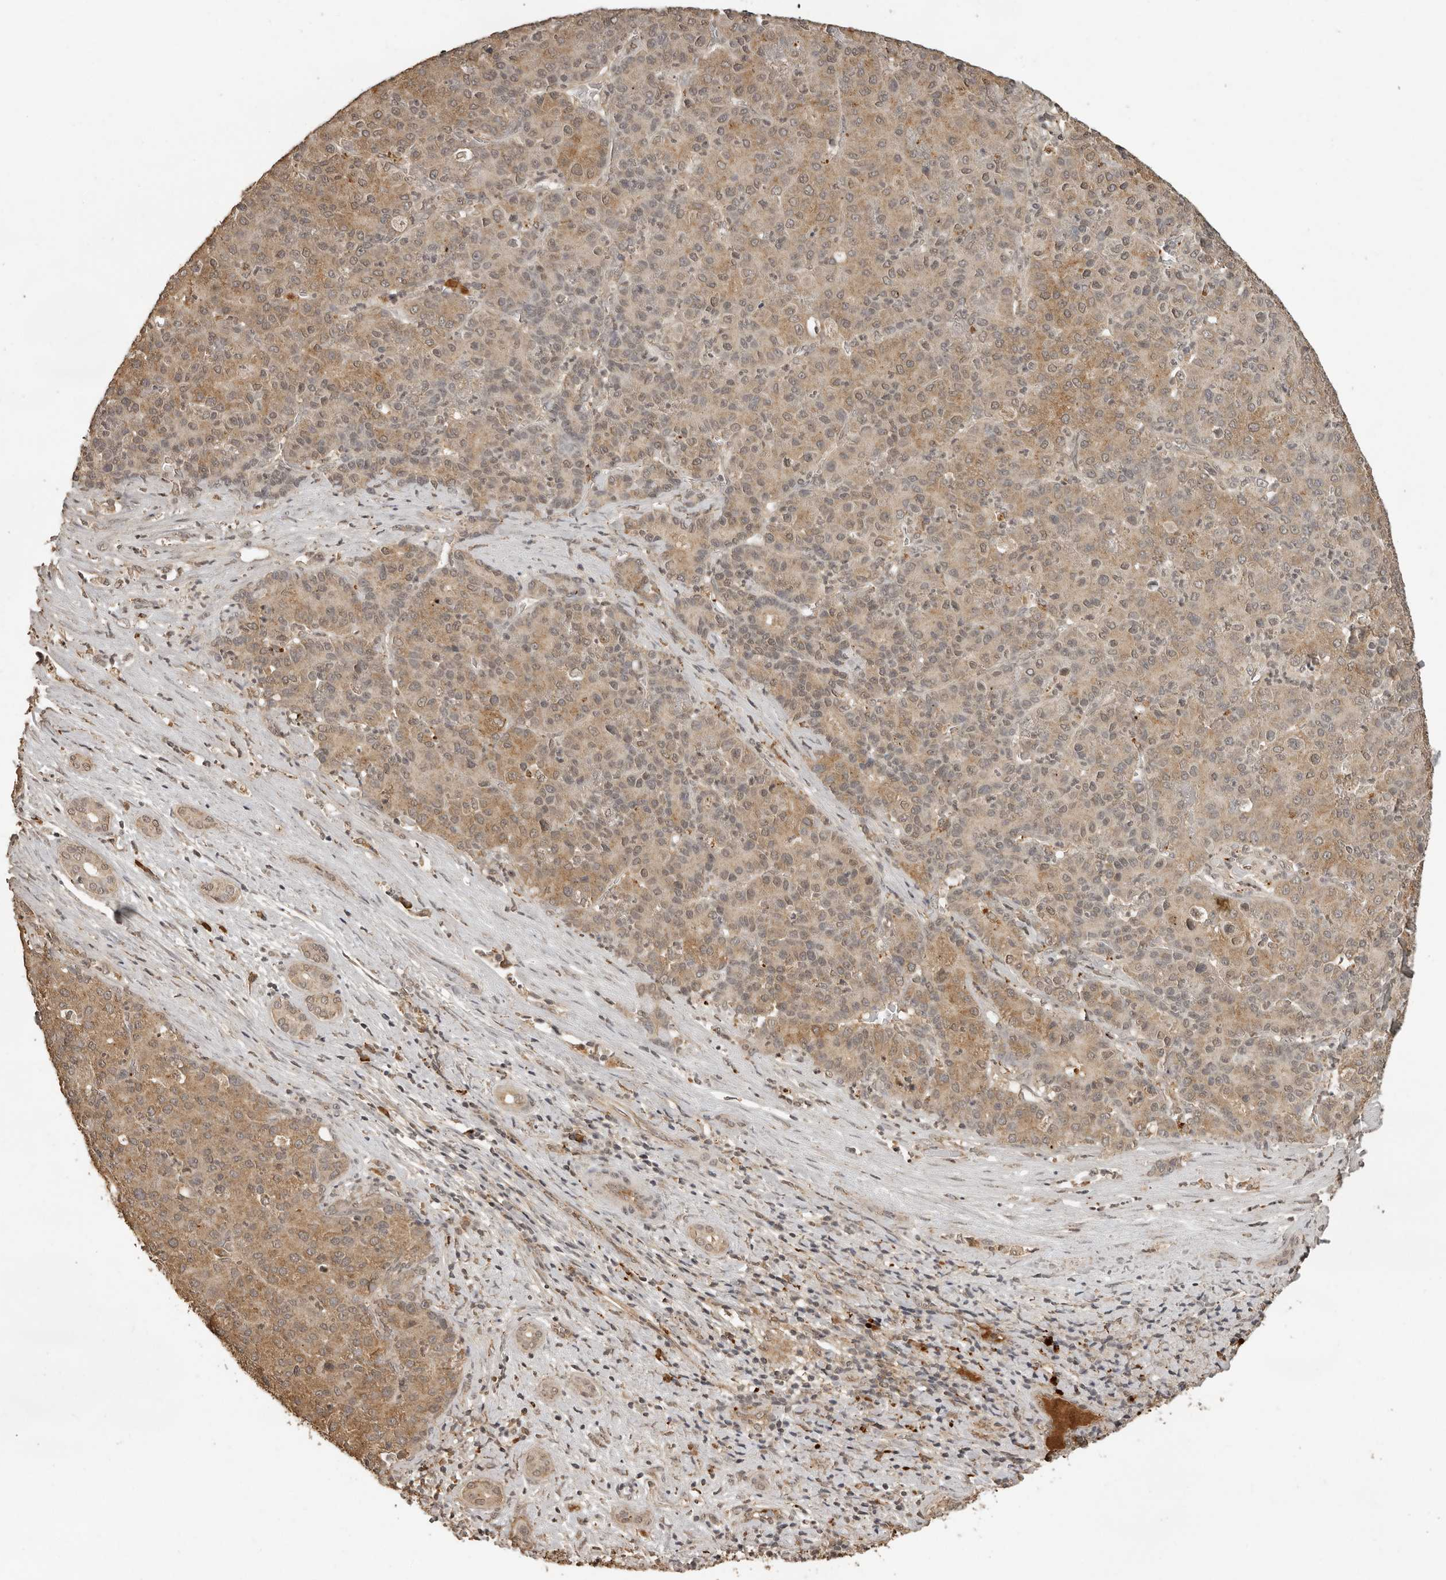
{"staining": {"intensity": "moderate", "quantity": ">75%", "location": "cytoplasmic/membranous"}, "tissue": "liver cancer", "cell_type": "Tumor cells", "image_type": "cancer", "snomed": [{"axis": "morphology", "description": "Carcinoma, Hepatocellular, NOS"}, {"axis": "topography", "description": "Liver"}], "caption": "Brown immunohistochemical staining in hepatocellular carcinoma (liver) reveals moderate cytoplasmic/membranous staining in about >75% of tumor cells.", "gene": "CTF1", "patient": {"sex": "male", "age": 65}}